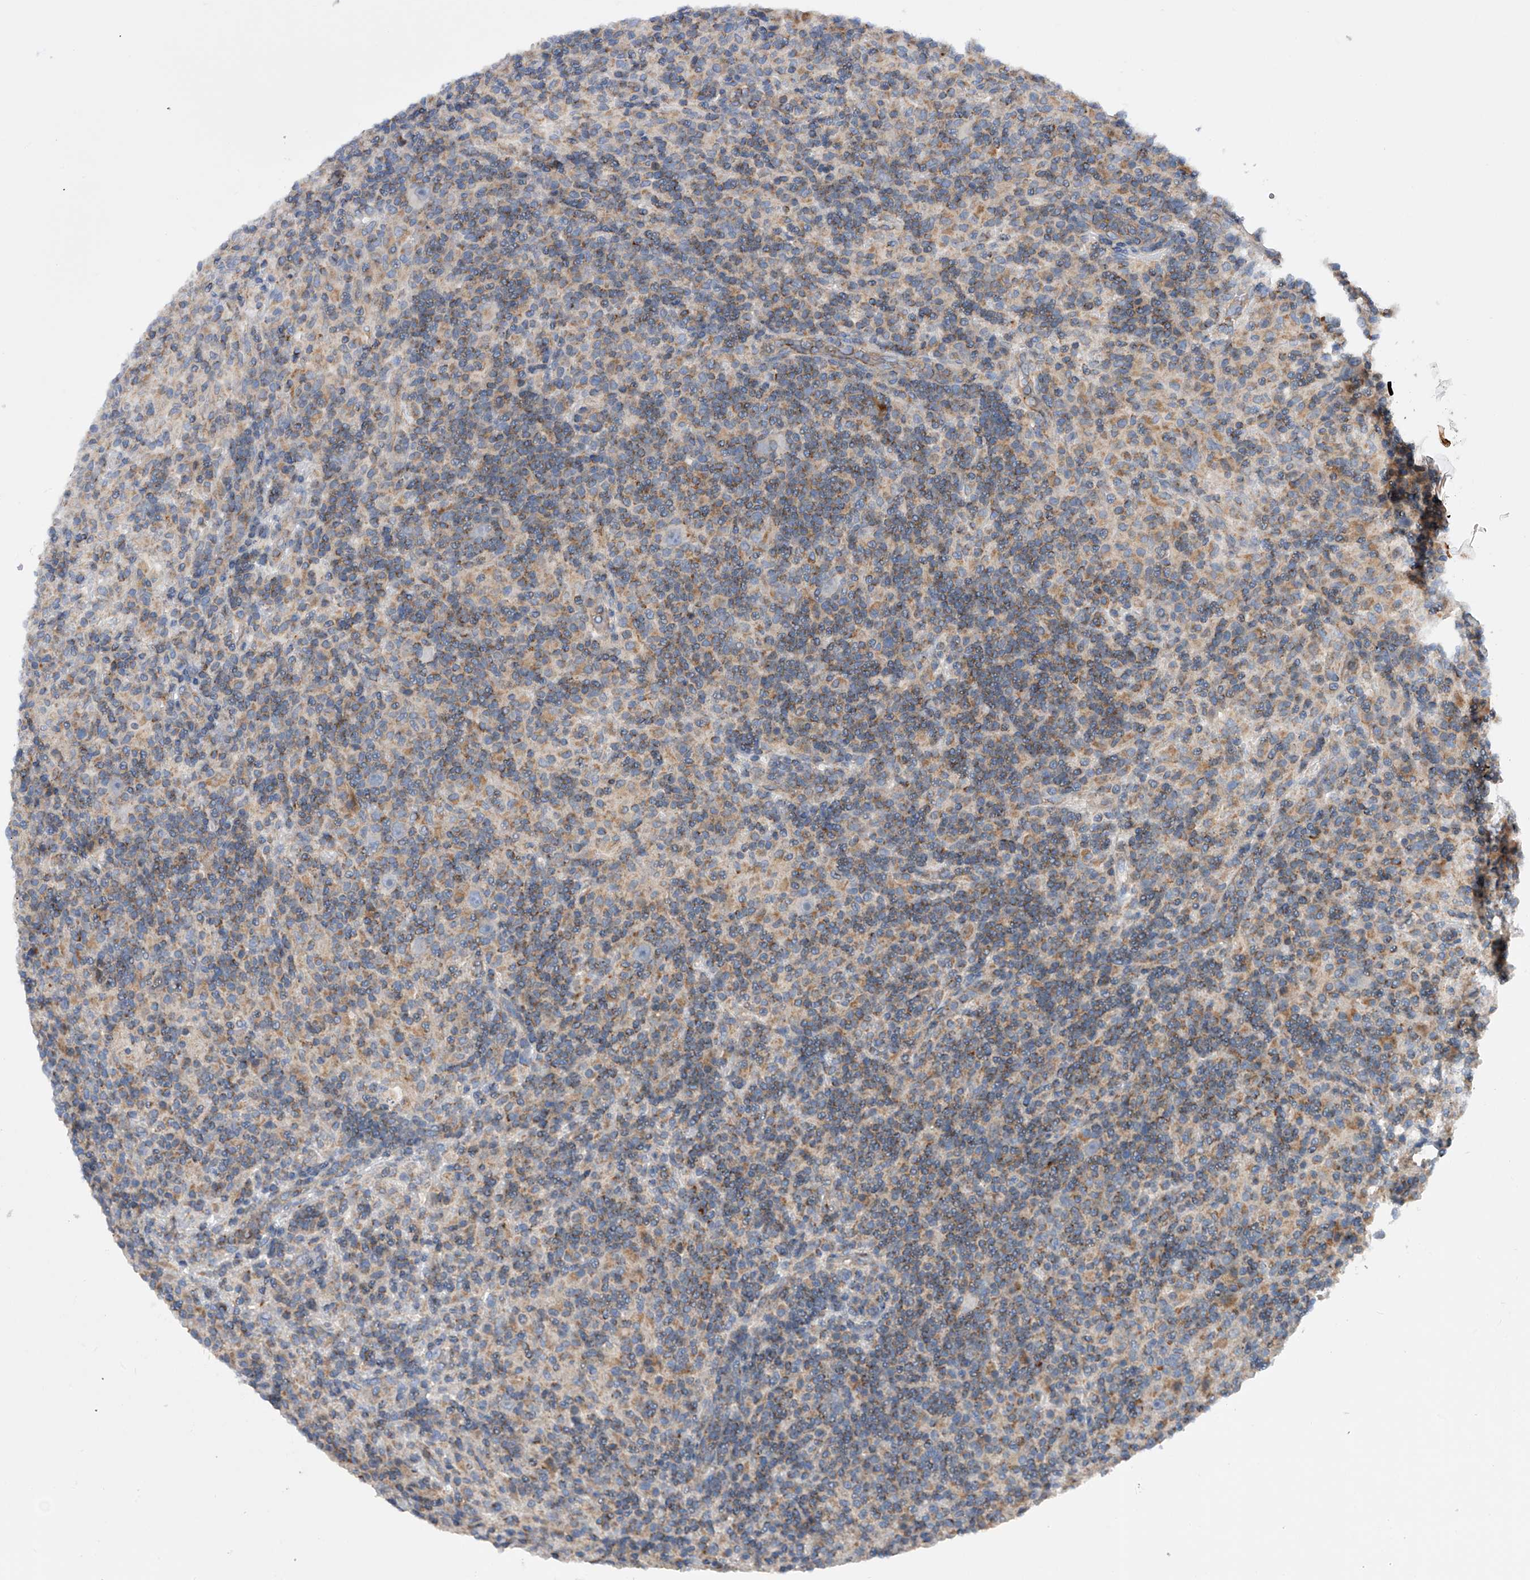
{"staining": {"intensity": "negative", "quantity": "none", "location": "none"}, "tissue": "lymphoma", "cell_type": "Tumor cells", "image_type": "cancer", "snomed": [{"axis": "morphology", "description": "Hodgkin's disease, NOS"}, {"axis": "topography", "description": "Lymph node"}], "caption": "A histopathology image of lymphoma stained for a protein reveals no brown staining in tumor cells.", "gene": "MLYCD", "patient": {"sex": "male", "age": 70}}